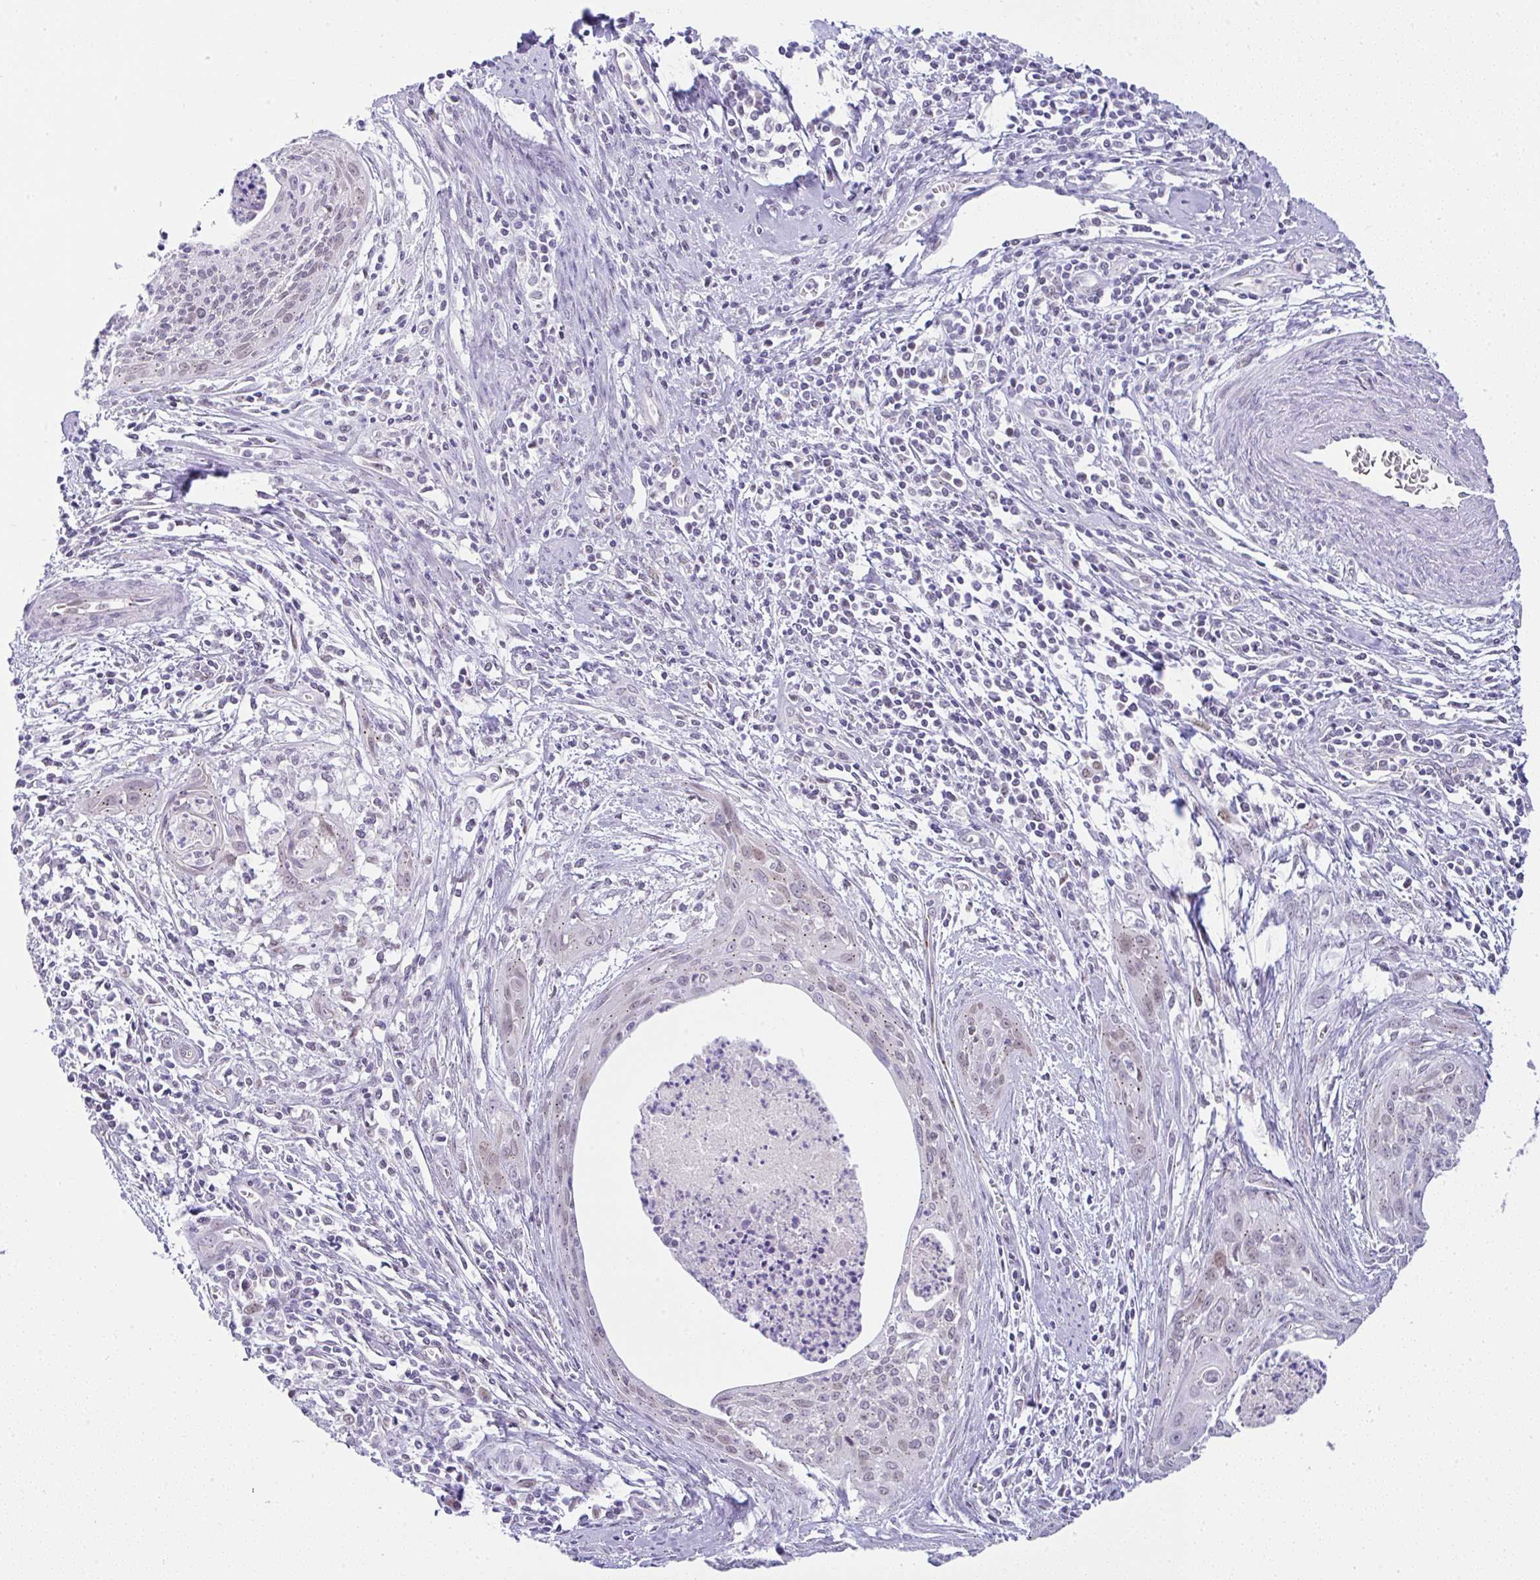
{"staining": {"intensity": "weak", "quantity": "<25%", "location": "cytoplasmic/membranous"}, "tissue": "cervical cancer", "cell_type": "Tumor cells", "image_type": "cancer", "snomed": [{"axis": "morphology", "description": "Squamous cell carcinoma, NOS"}, {"axis": "topography", "description": "Cervix"}], "caption": "DAB immunohistochemical staining of human cervical squamous cell carcinoma shows no significant expression in tumor cells.", "gene": "FAM177A1", "patient": {"sex": "female", "age": 55}}